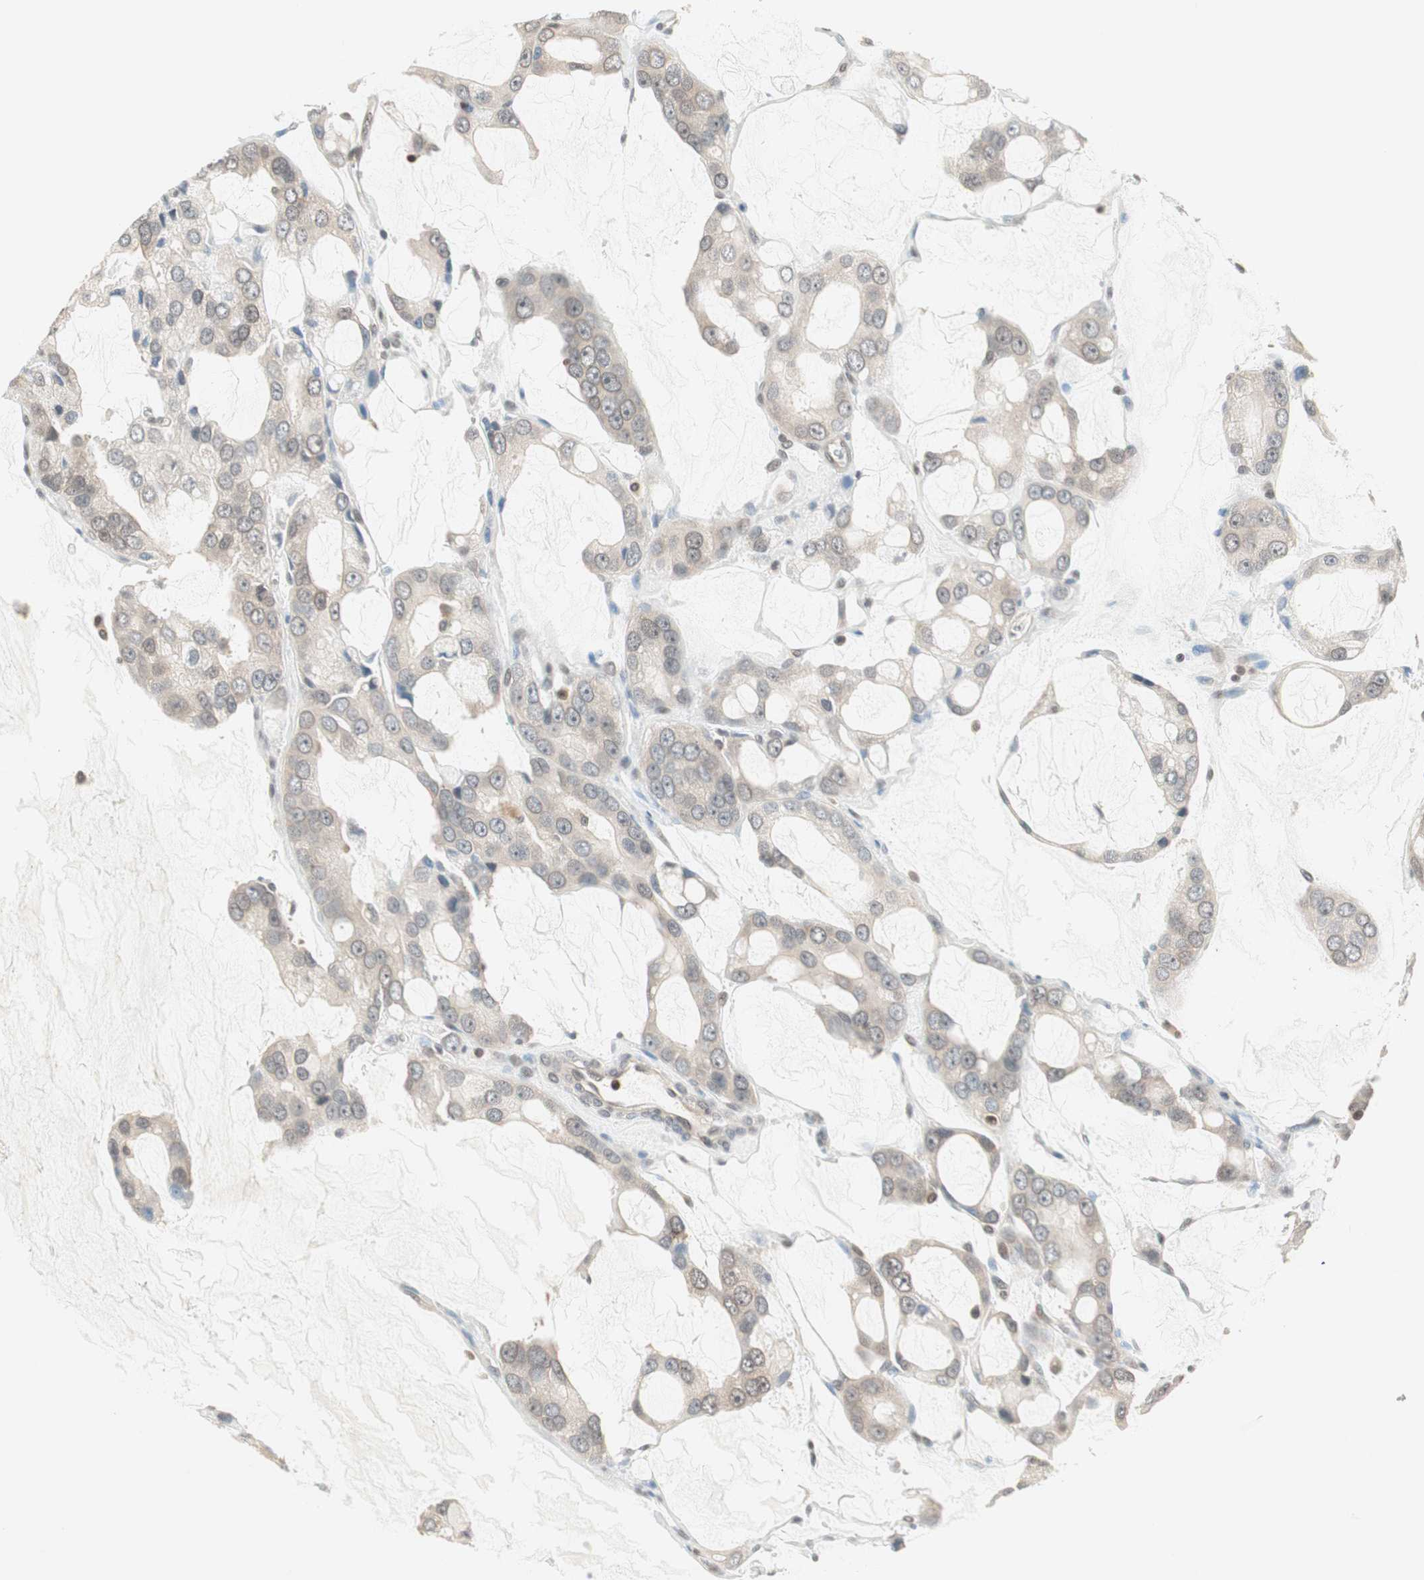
{"staining": {"intensity": "weak", "quantity": "25%-75%", "location": "cytoplasmic/membranous"}, "tissue": "prostate cancer", "cell_type": "Tumor cells", "image_type": "cancer", "snomed": [{"axis": "morphology", "description": "Adenocarcinoma, High grade"}, {"axis": "topography", "description": "Prostate"}], "caption": "Adenocarcinoma (high-grade) (prostate) was stained to show a protein in brown. There is low levels of weak cytoplasmic/membranous positivity in about 25%-75% of tumor cells.", "gene": "UBE2I", "patient": {"sex": "male", "age": 67}}